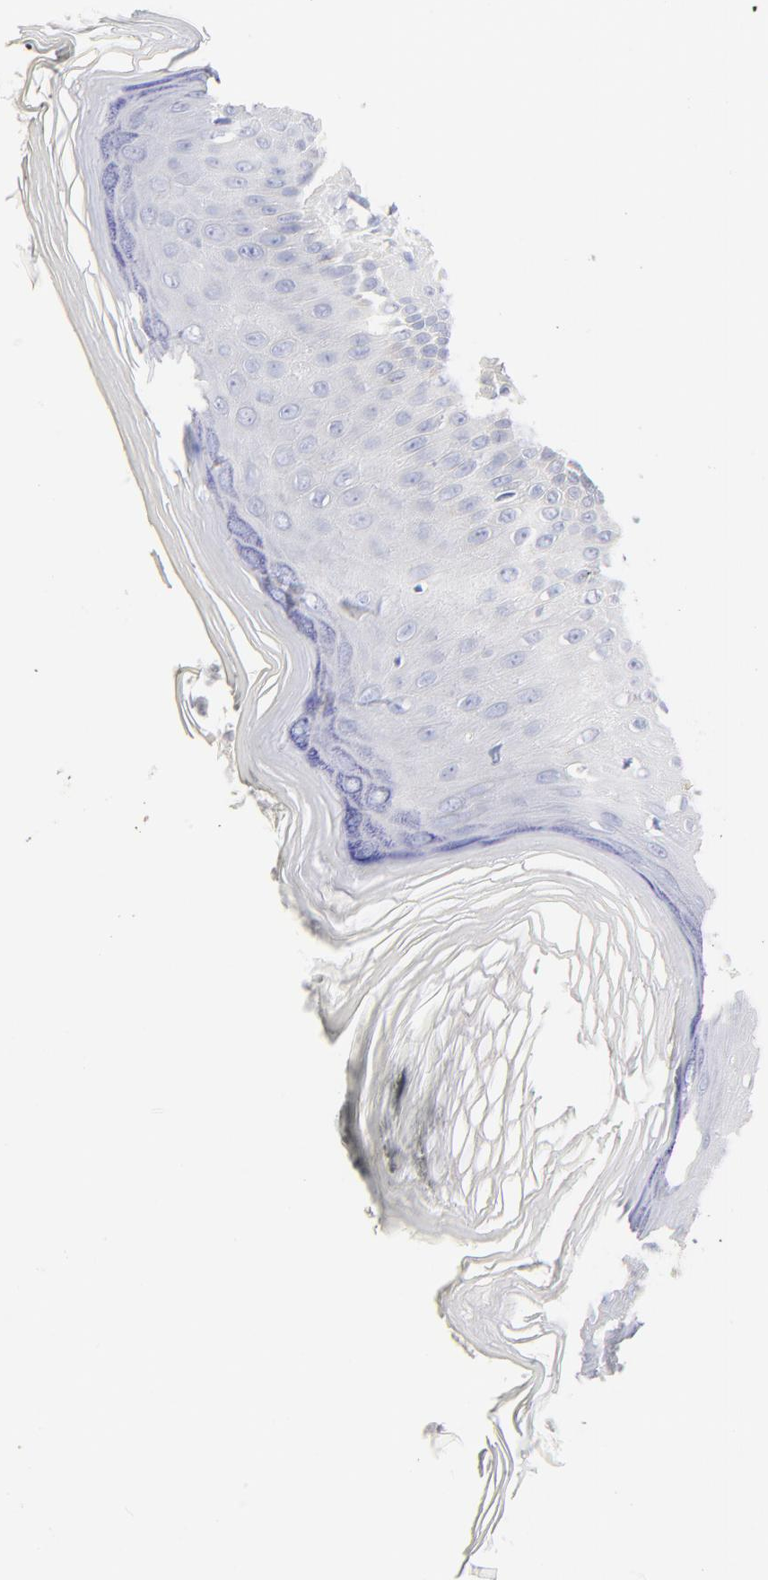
{"staining": {"intensity": "negative", "quantity": "none", "location": "none"}, "tissue": "skin", "cell_type": "Epidermal cells", "image_type": "normal", "snomed": [{"axis": "morphology", "description": "Normal tissue, NOS"}, {"axis": "morphology", "description": "Inflammation, NOS"}, {"axis": "topography", "description": "Soft tissue"}, {"axis": "topography", "description": "Anal"}], "caption": "Human skin stained for a protein using immunohistochemistry demonstrates no expression in epidermal cells.", "gene": "CPS1", "patient": {"sex": "female", "age": 15}}